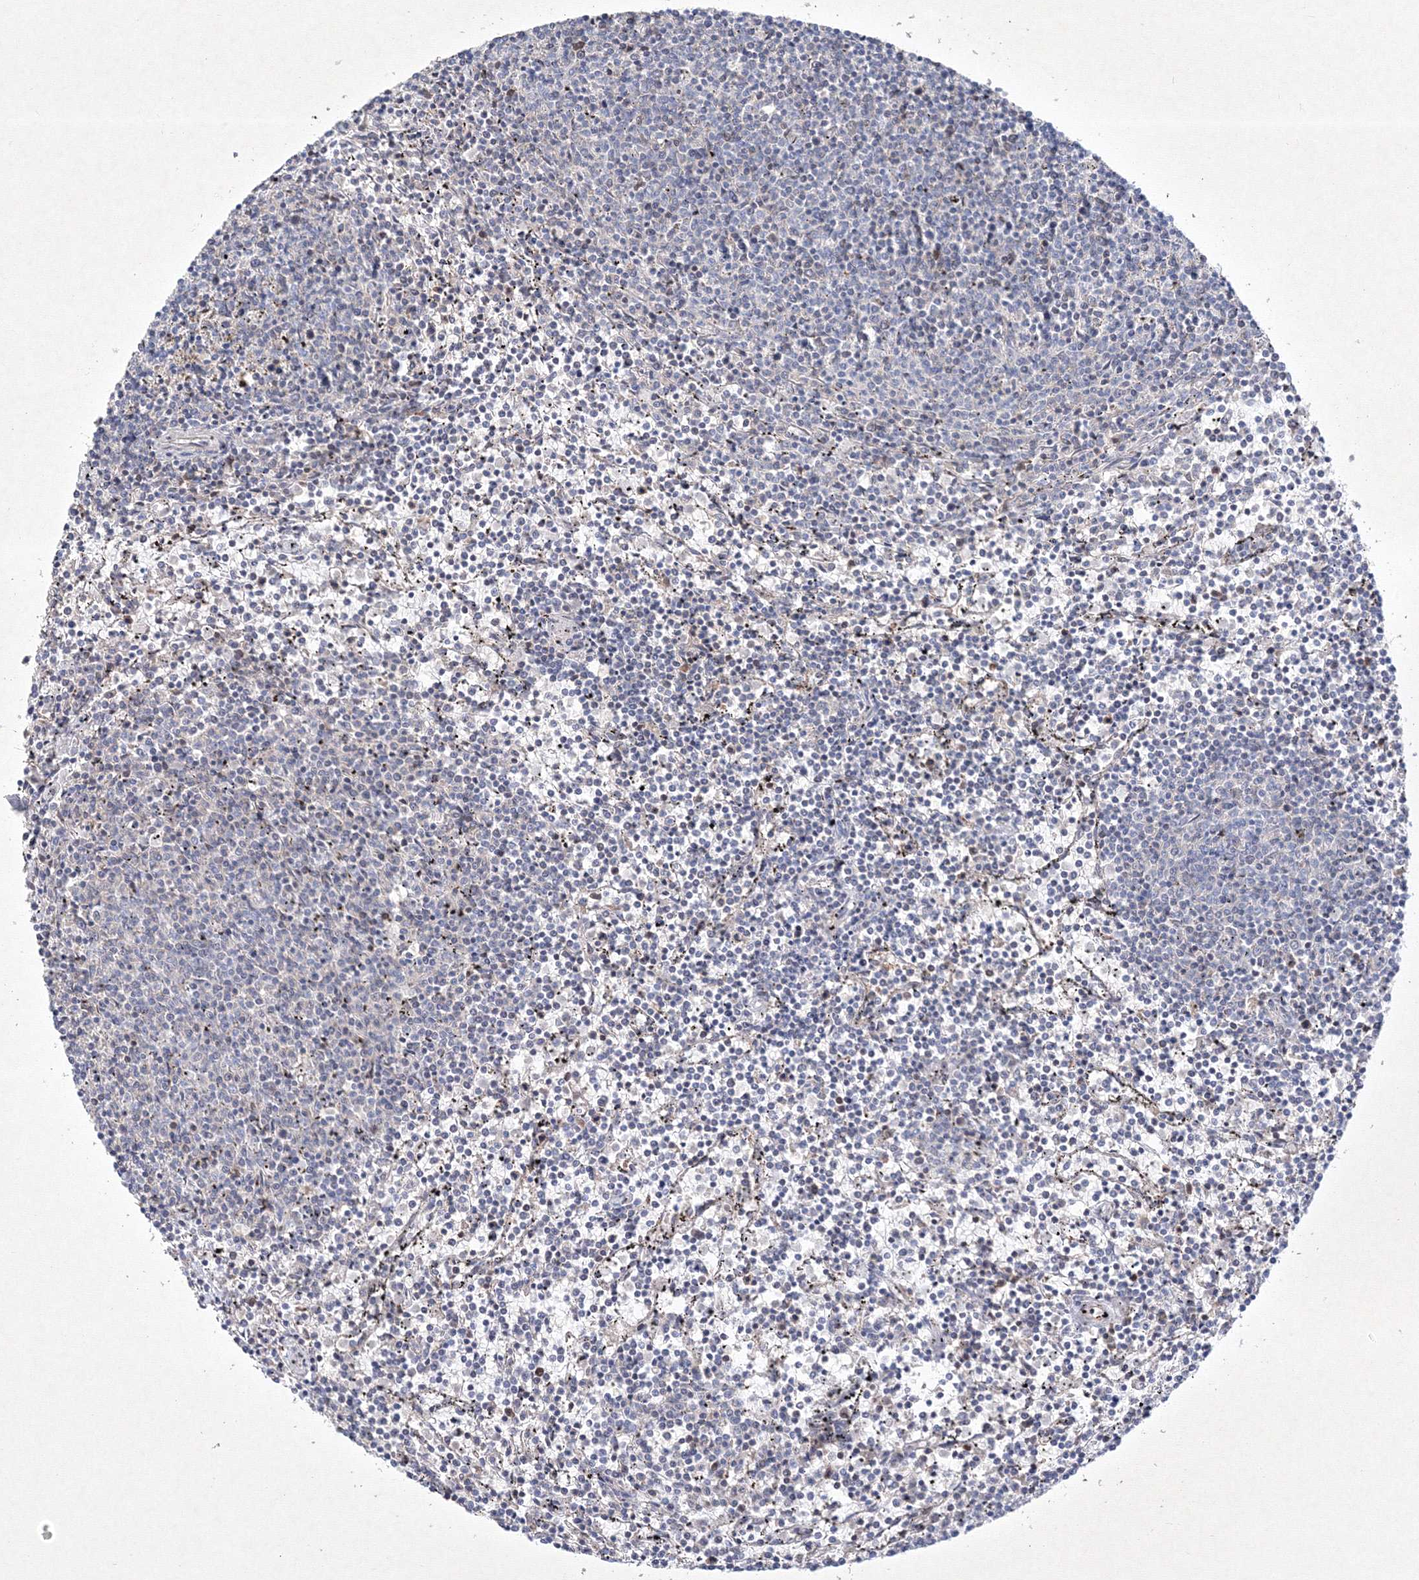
{"staining": {"intensity": "negative", "quantity": "none", "location": "none"}, "tissue": "lymphoma", "cell_type": "Tumor cells", "image_type": "cancer", "snomed": [{"axis": "morphology", "description": "Malignant lymphoma, non-Hodgkin's type, Low grade"}, {"axis": "topography", "description": "Spleen"}], "caption": "Tumor cells are negative for protein expression in human low-grade malignant lymphoma, non-Hodgkin's type.", "gene": "CXXC4", "patient": {"sex": "female", "age": 50}}